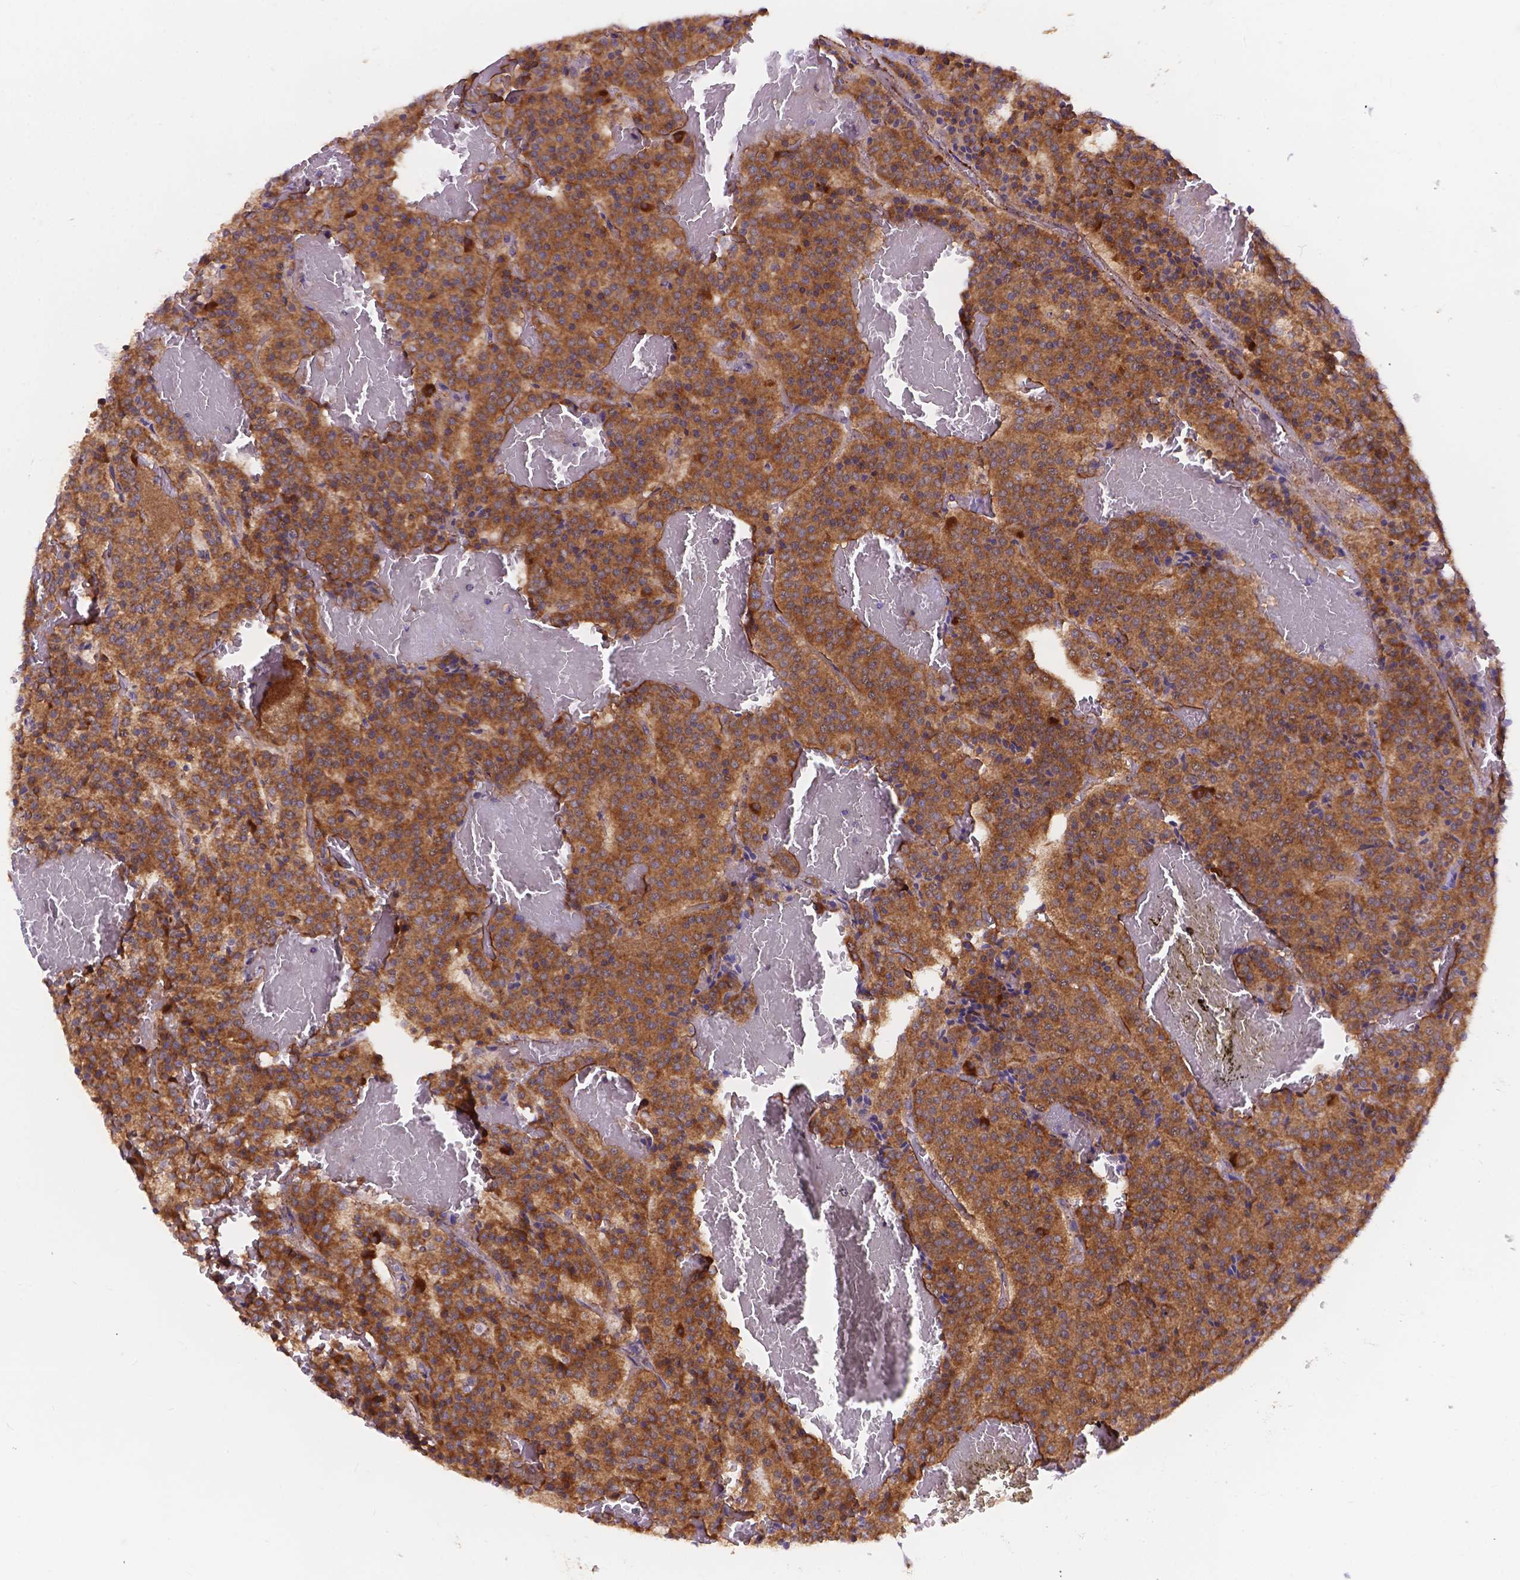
{"staining": {"intensity": "strong", "quantity": ">75%", "location": "cytoplasmic/membranous"}, "tissue": "carcinoid", "cell_type": "Tumor cells", "image_type": "cancer", "snomed": [{"axis": "morphology", "description": "Carcinoid, malignant, NOS"}, {"axis": "topography", "description": "Lung"}], "caption": "Malignant carcinoid stained for a protein reveals strong cytoplasmic/membranous positivity in tumor cells.", "gene": "AK3", "patient": {"sex": "male", "age": 70}}